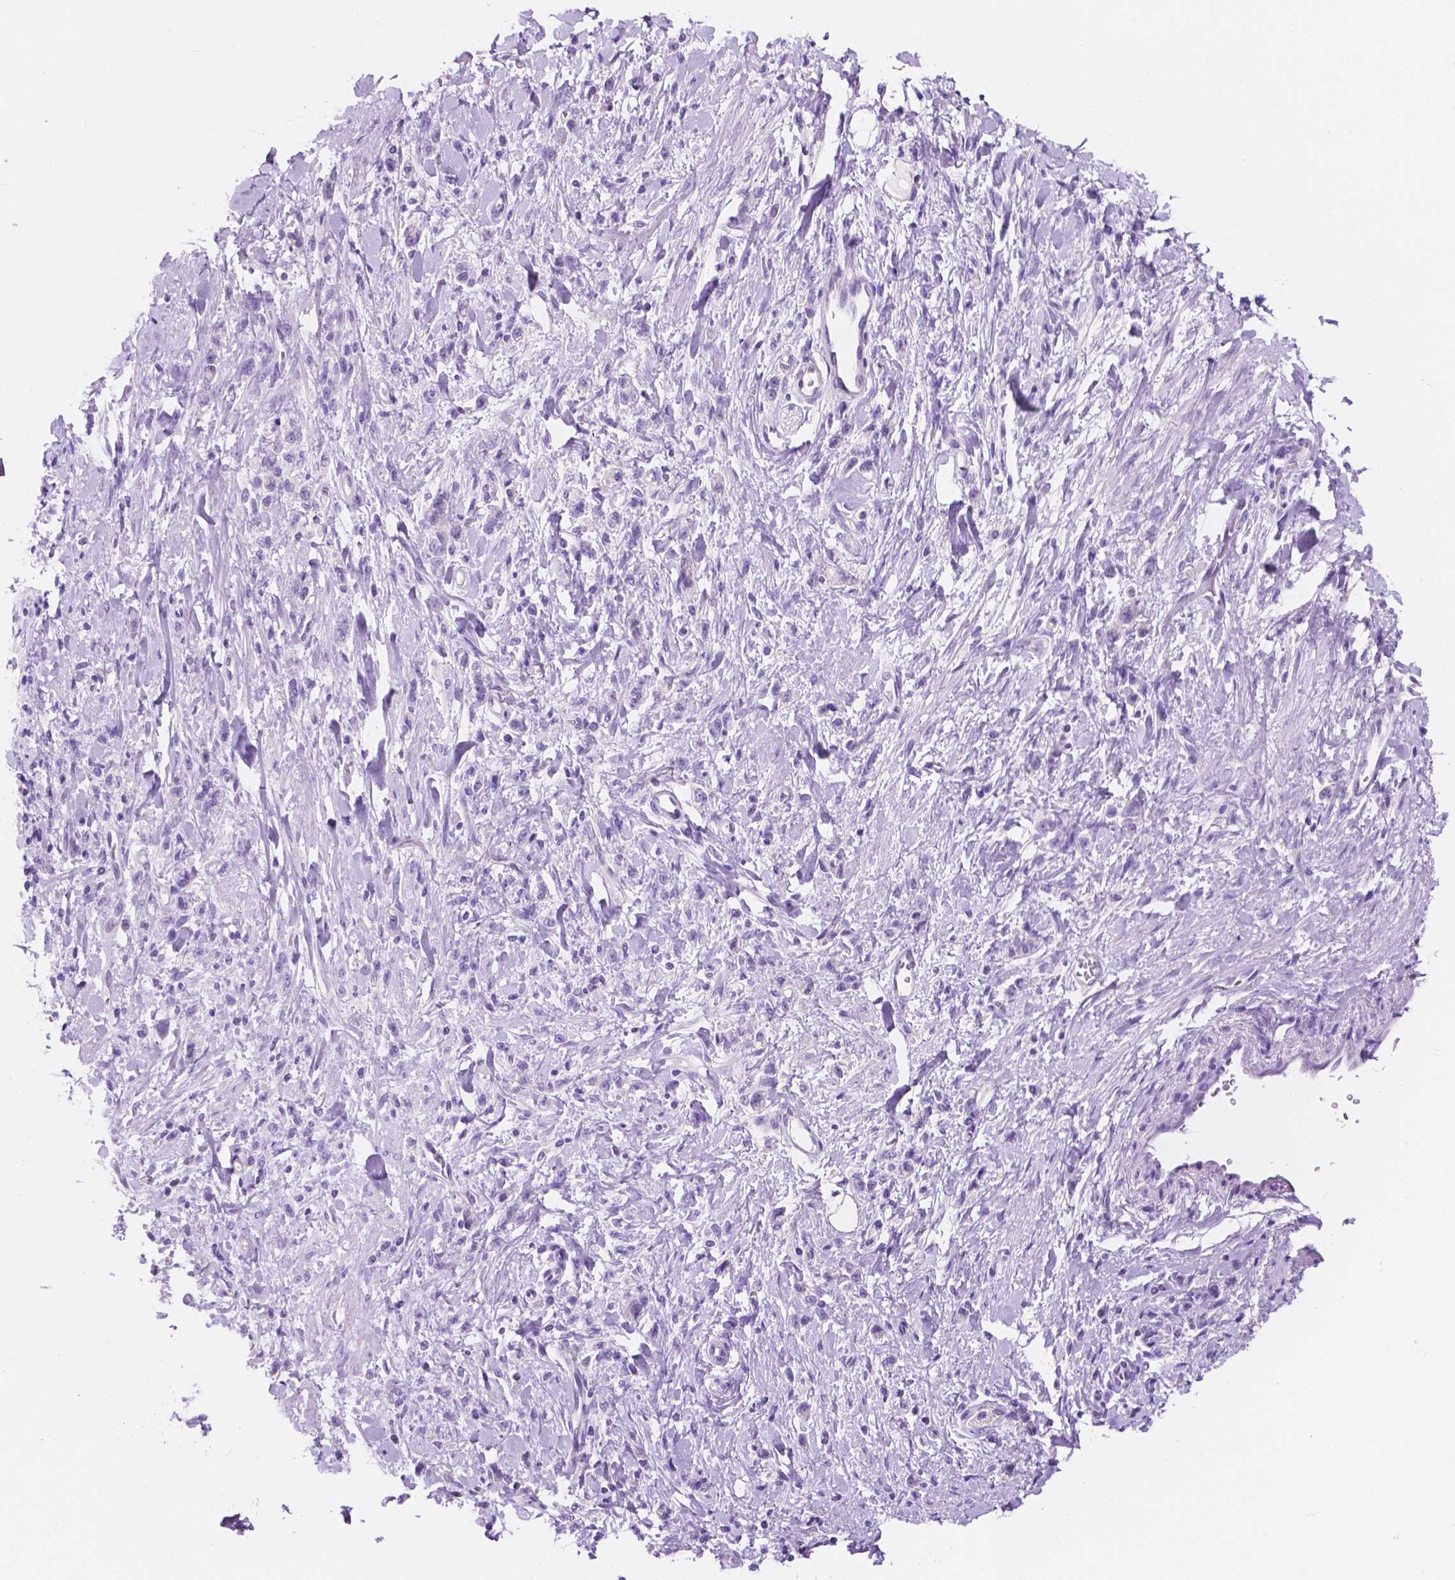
{"staining": {"intensity": "negative", "quantity": "none", "location": "none"}, "tissue": "stomach cancer", "cell_type": "Tumor cells", "image_type": "cancer", "snomed": [{"axis": "morphology", "description": "Adenocarcinoma, NOS"}, {"axis": "topography", "description": "Stomach"}], "caption": "A high-resolution photomicrograph shows immunohistochemistry staining of adenocarcinoma (stomach), which demonstrates no significant staining in tumor cells. Brightfield microscopy of immunohistochemistry (IHC) stained with DAB (brown) and hematoxylin (blue), captured at high magnification.", "gene": "IGFN1", "patient": {"sex": "male", "age": 77}}